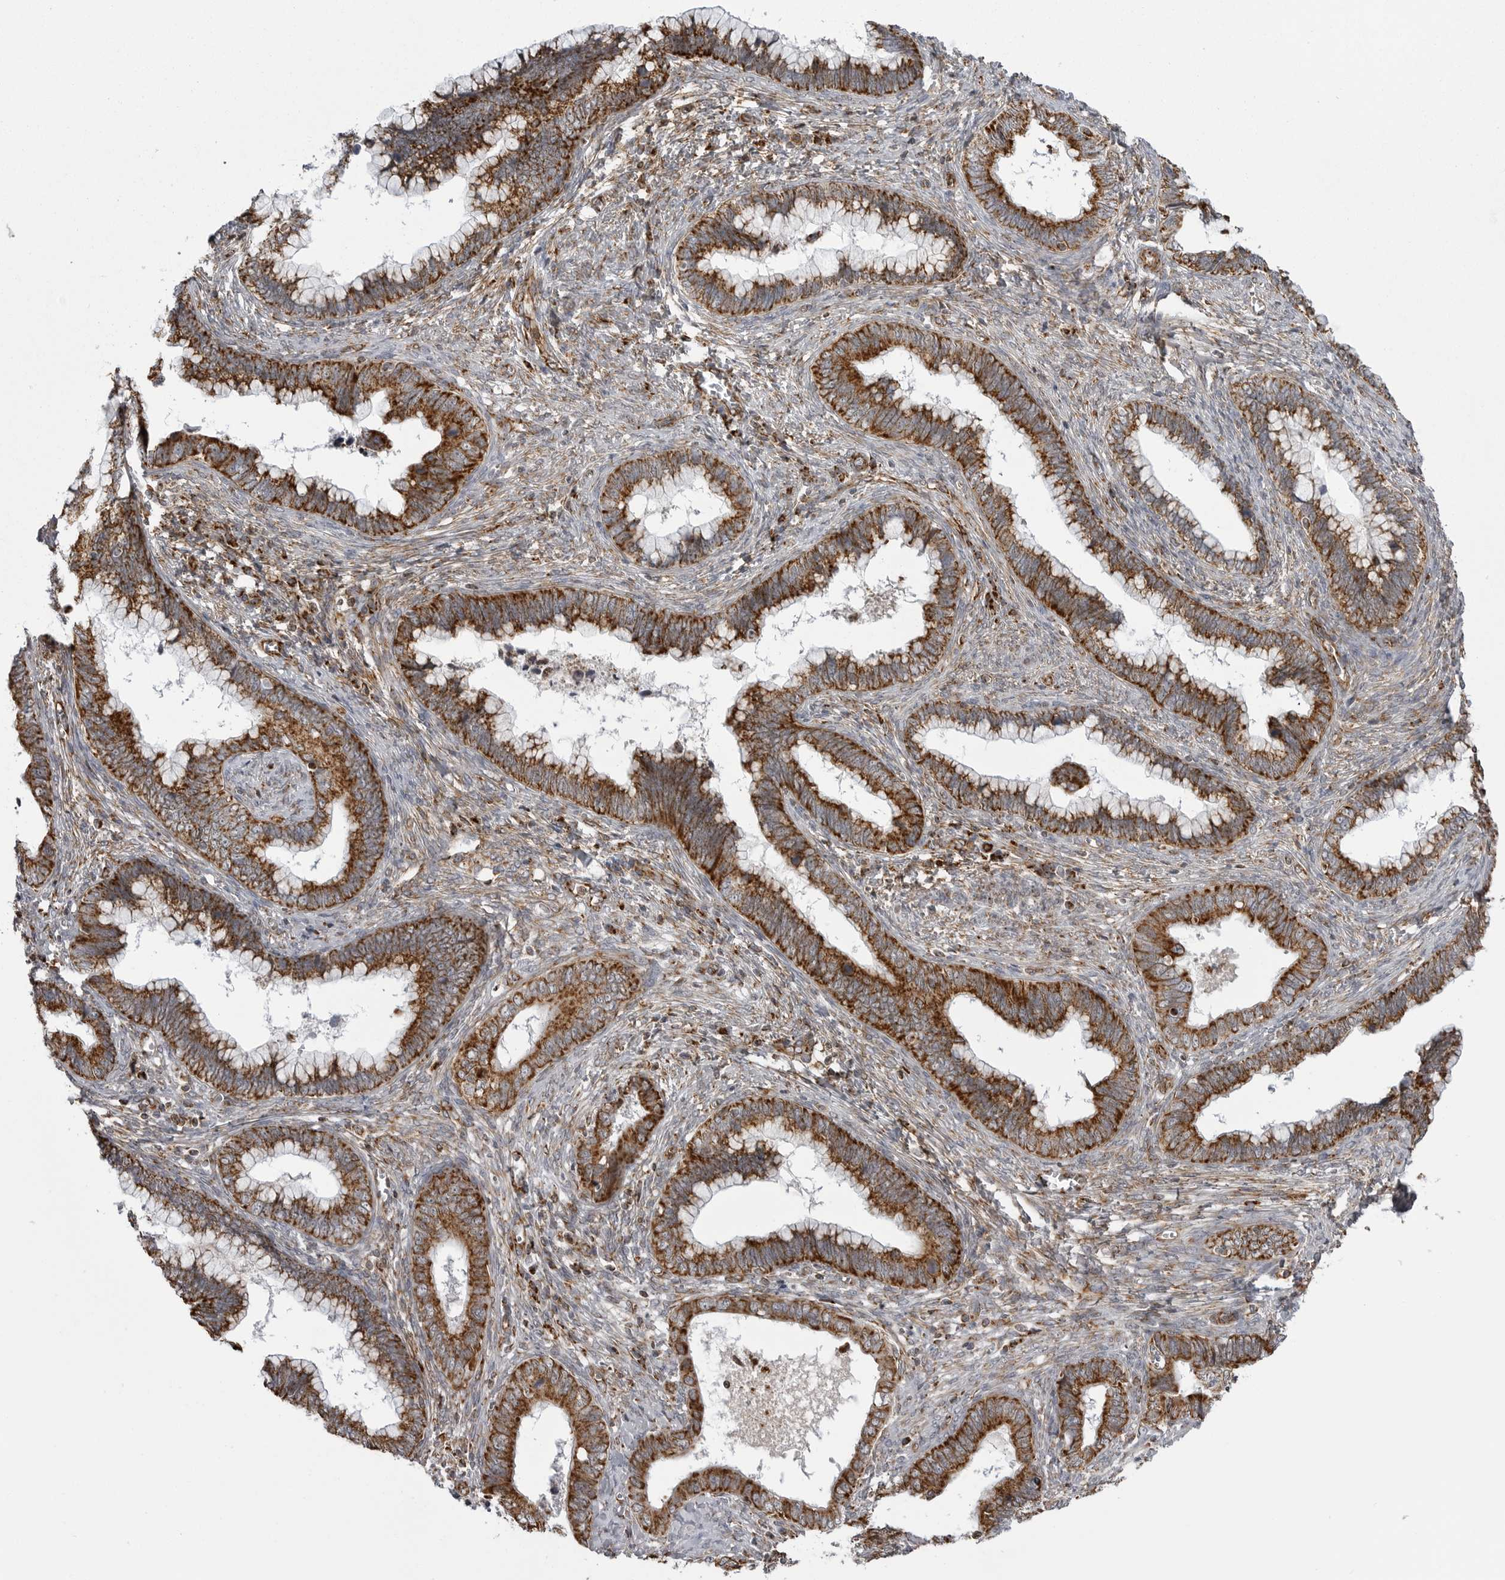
{"staining": {"intensity": "strong", "quantity": ">75%", "location": "cytoplasmic/membranous"}, "tissue": "cervical cancer", "cell_type": "Tumor cells", "image_type": "cancer", "snomed": [{"axis": "morphology", "description": "Adenocarcinoma, NOS"}, {"axis": "topography", "description": "Cervix"}], "caption": "The histopathology image shows staining of cervical cancer (adenocarcinoma), revealing strong cytoplasmic/membranous protein staining (brown color) within tumor cells.", "gene": "FH", "patient": {"sex": "female", "age": 44}}